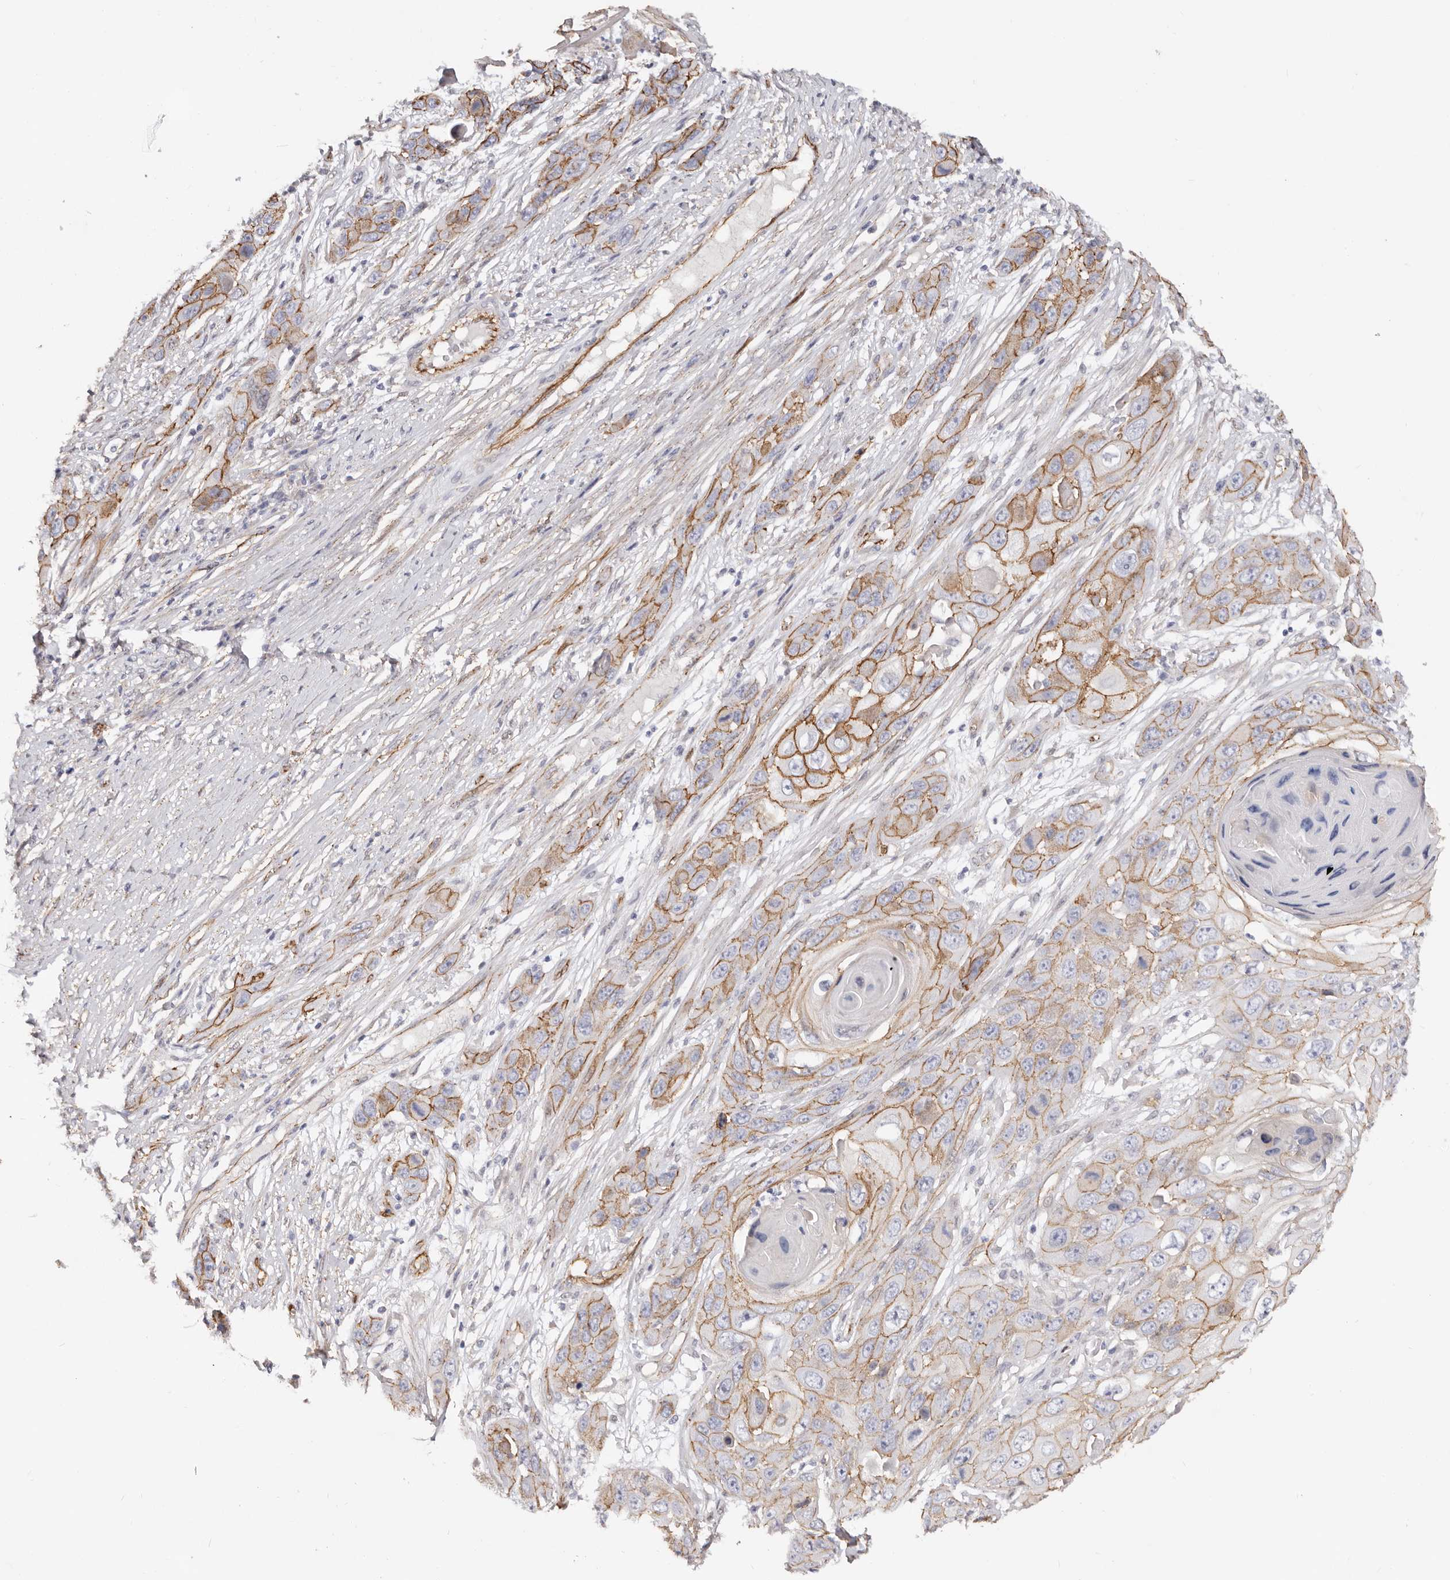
{"staining": {"intensity": "strong", "quantity": ">75%", "location": "cytoplasmic/membranous"}, "tissue": "skin cancer", "cell_type": "Tumor cells", "image_type": "cancer", "snomed": [{"axis": "morphology", "description": "Squamous cell carcinoma, NOS"}, {"axis": "topography", "description": "Skin"}], "caption": "DAB (3,3'-diaminobenzidine) immunohistochemical staining of human squamous cell carcinoma (skin) demonstrates strong cytoplasmic/membranous protein positivity in about >75% of tumor cells.", "gene": "CTNNB1", "patient": {"sex": "male", "age": 55}}